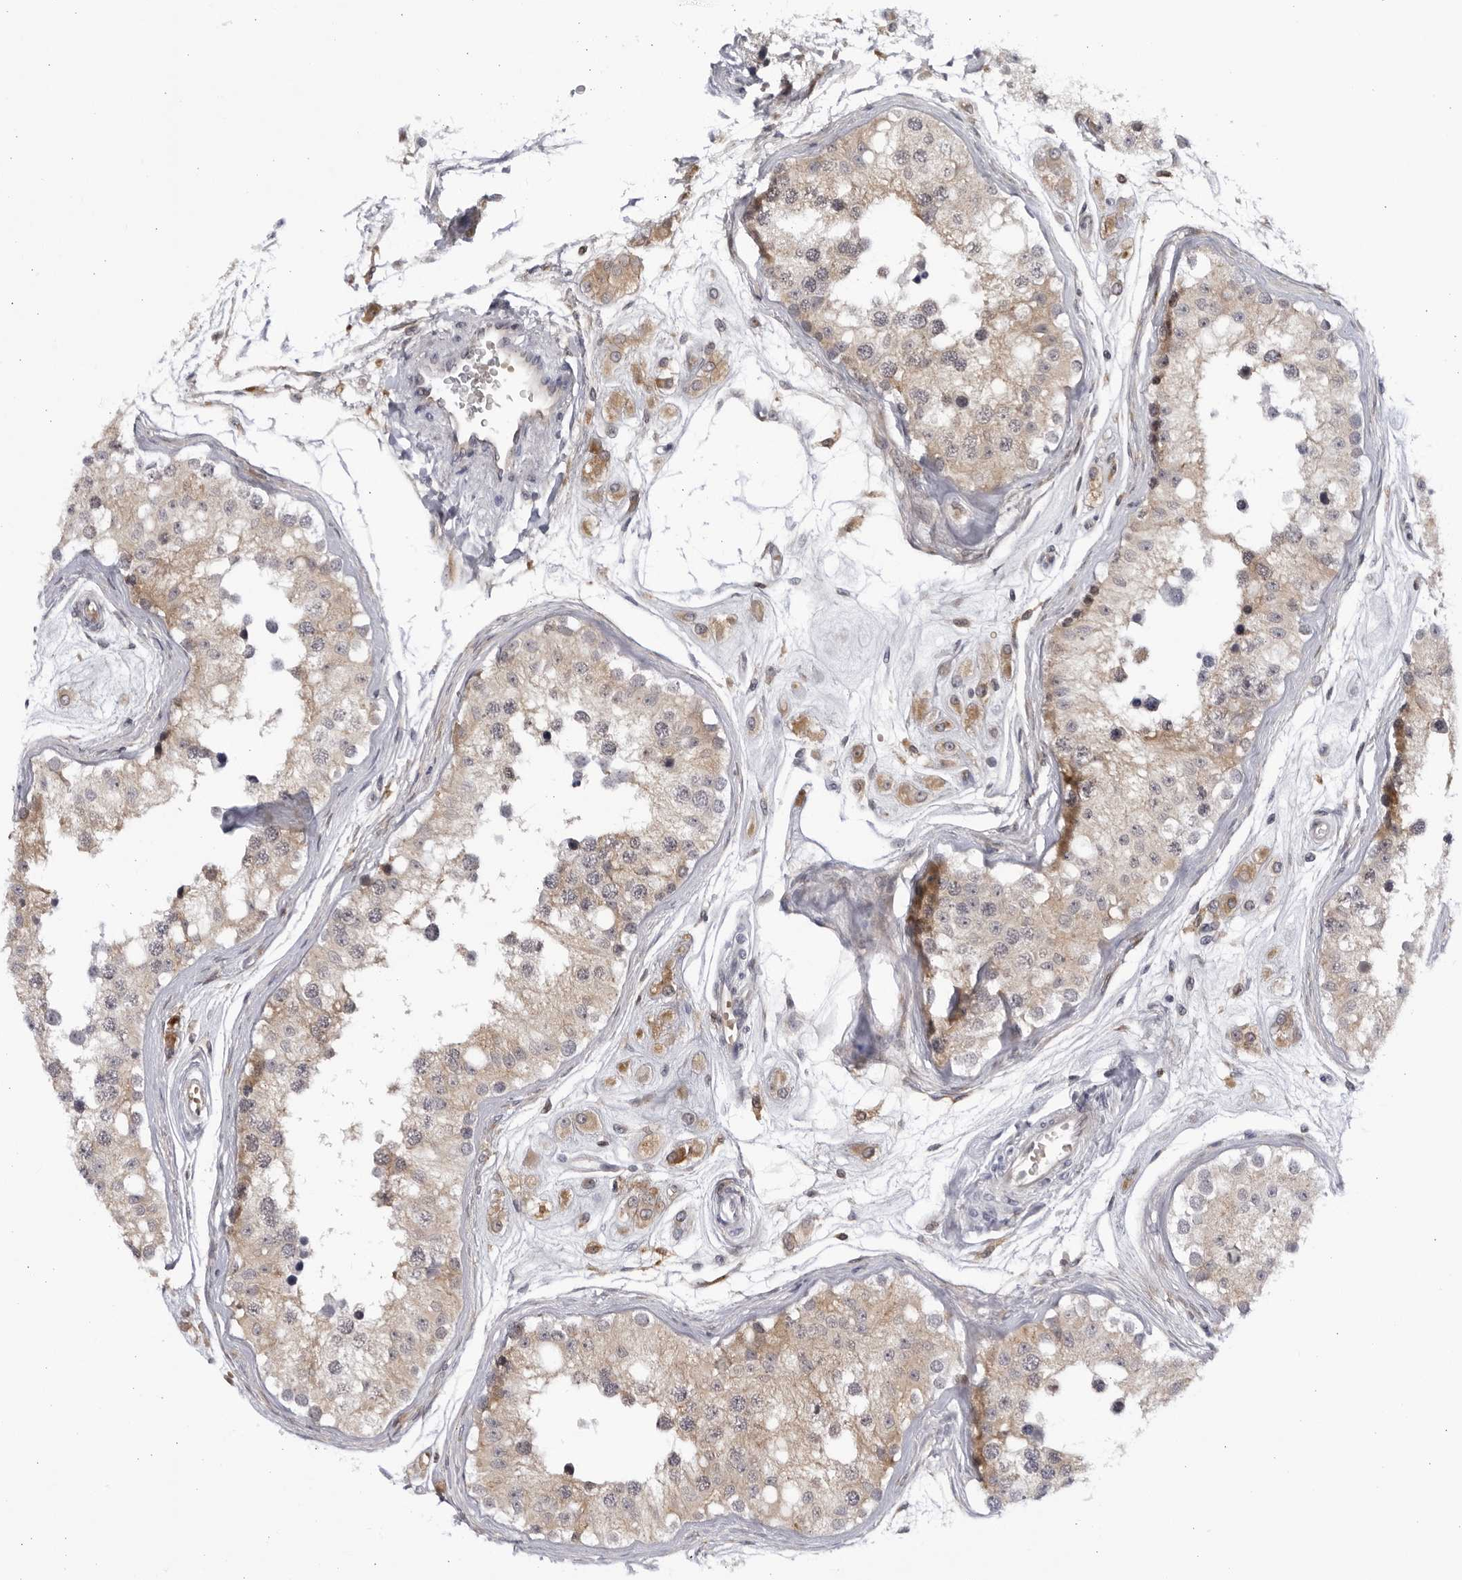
{"staining": {"intensity": "weak", "quantity": ">75%", "location": "cytoplasmic/membranous"}, "tissue": "testis", "cell_type": "Cells in seminiferous ducts", "image_type": "normal", "snomed": [{"axis": "morphology", "description": "Normal tissue, NOS"}, {"axis": "morphology", "description": "Adenocarcinoma, metastatic, NOS"}, {"axis": "topography", "description": "Testis"}], "caption": "Immunohistochemical staining of unremarkable testis demonstrates weak cytoplasmic/membranous protein expression in approximately >75% of cells in seminiferous ducts.", "gene": "BMP2K", "patient": {"sex": "male", "age": 26}}